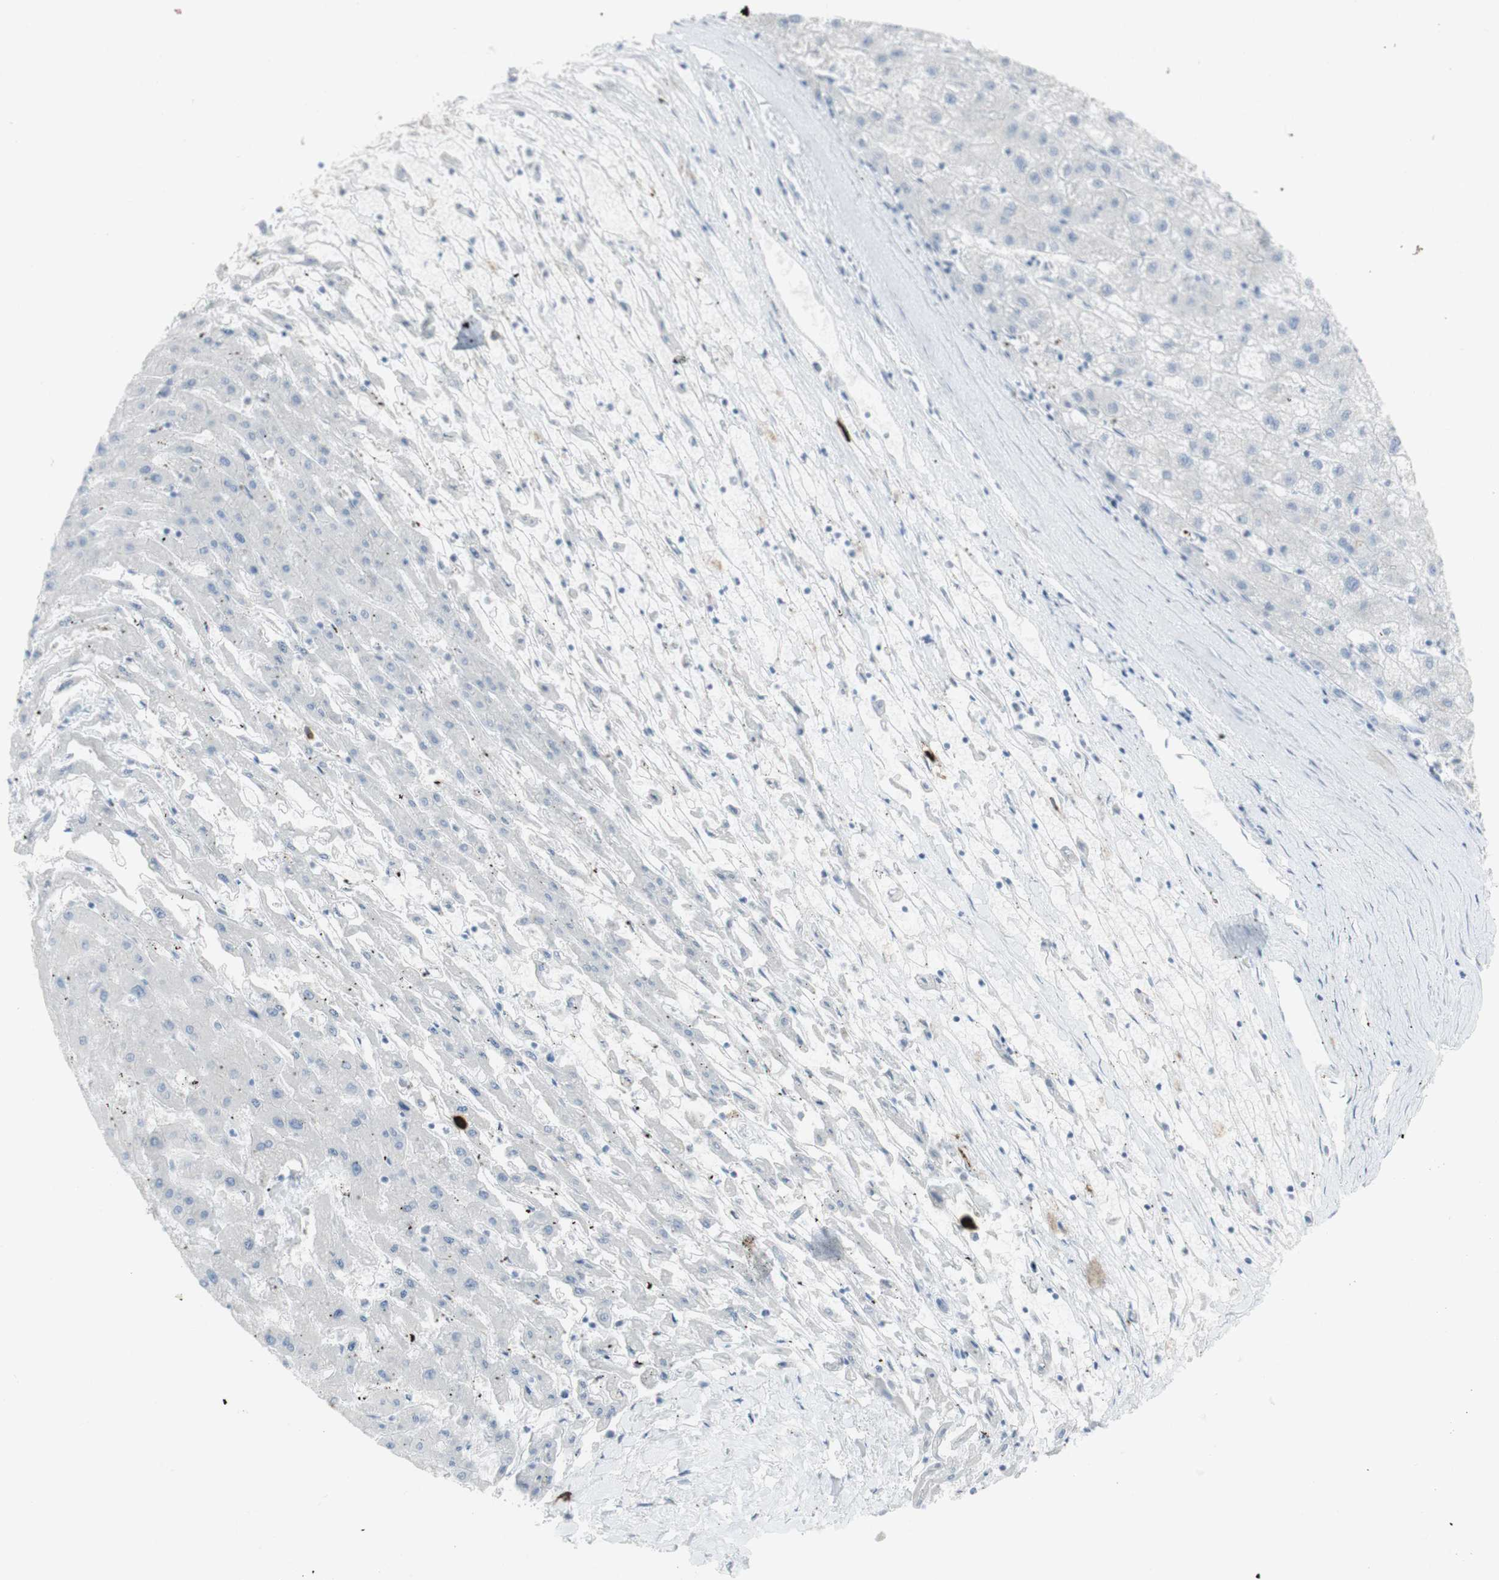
{"staining": {"intensity": "negative", "quantity": "none", "location": "none"}, "tissue": "liver cancer", "cell_type": "Tumor cells", "image_type": "cancer", "snomed": [{"axis": "morphology", "description": "Carcinoma, Hepatocellular, NOS"}, {"axis": "topography", "description": "Liver"}], "caption": "Tumor cells show no significant staining in liver cancer.", "gene": "CD207", "patient": {"sex": "male", "age": 72}}